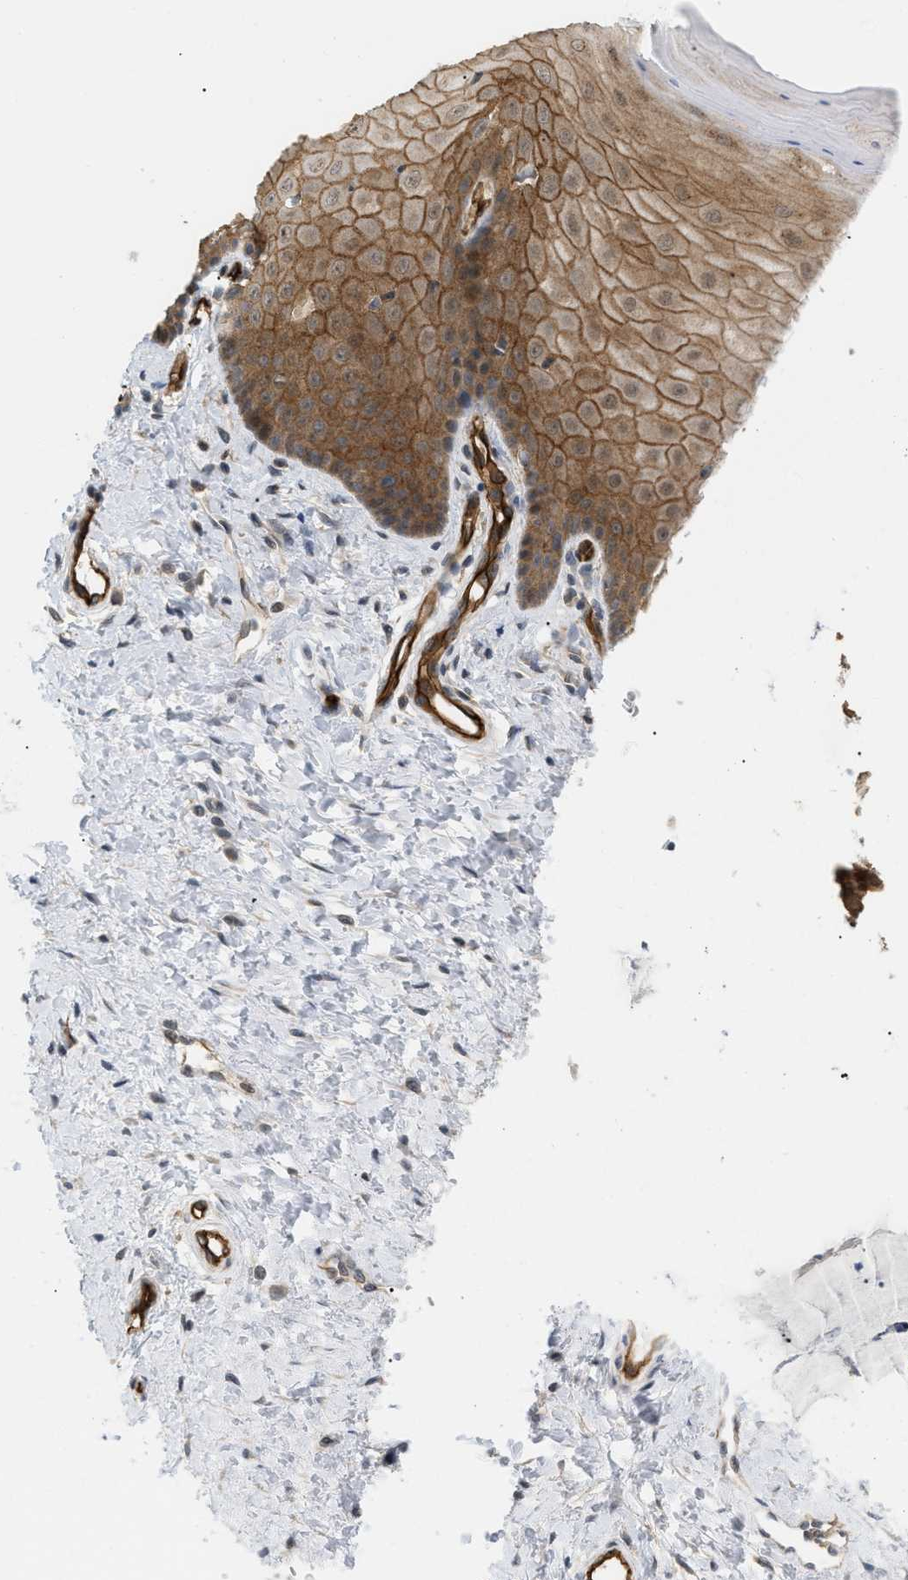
{"staining": {"intensity": "strong", "quantity": "25%-75%", "location": "cytoplasmic/membranous"}, "tissue": "cervix", "cell_type": "Glandular cells", "image_type": "normal", "snomed": [{"axis": "morphology", "description": "Normal tissue, NOS"}, {"axis": "topography", "description": "Cervix"}], "caption": "DAB immunohistochemical staining of unremarkable cervix exhibits strong cytoplasmic/membranous protein positivity in approximately 25%-75% of glandular cells.", "gene": "PALMD", "patient": {"sex": "female", "age": 55}}